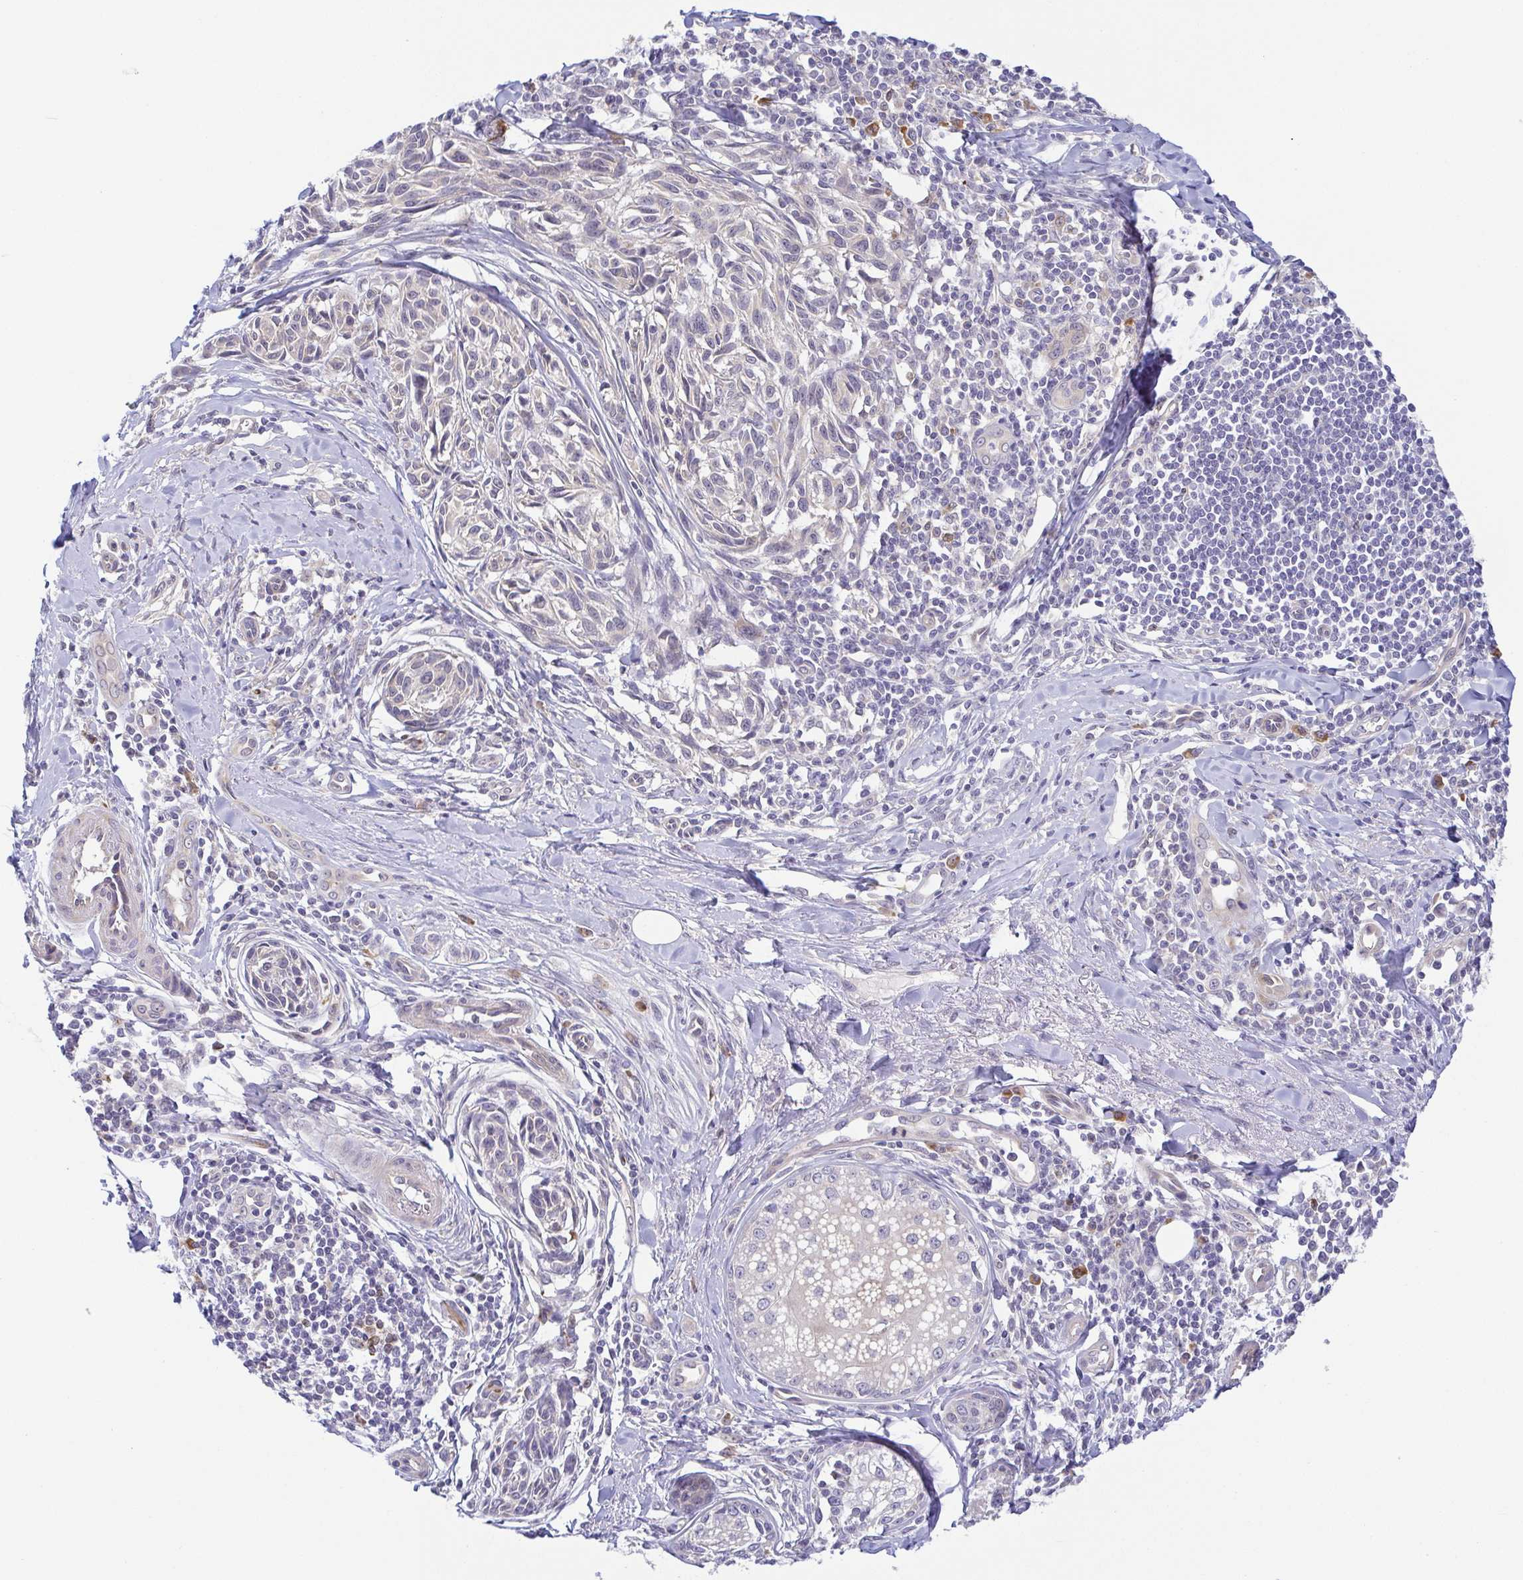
{"staining": {"intensity": "negative", "quantity": "none", "location": "none"}, "tissue": "melanoma", "cell_type": "Tumor cells", "image_type": "cancer", "snomed": [{"axis": "morphology", "description": "Malignant melanoma, NOS"}, {"axis": "topography", "description": "Skin"}], "caption": "Tumor cells show no significant protein expression in melanoma.", "gene": "BCL2L1", "patient": {"sex": "female", "age": 86}}